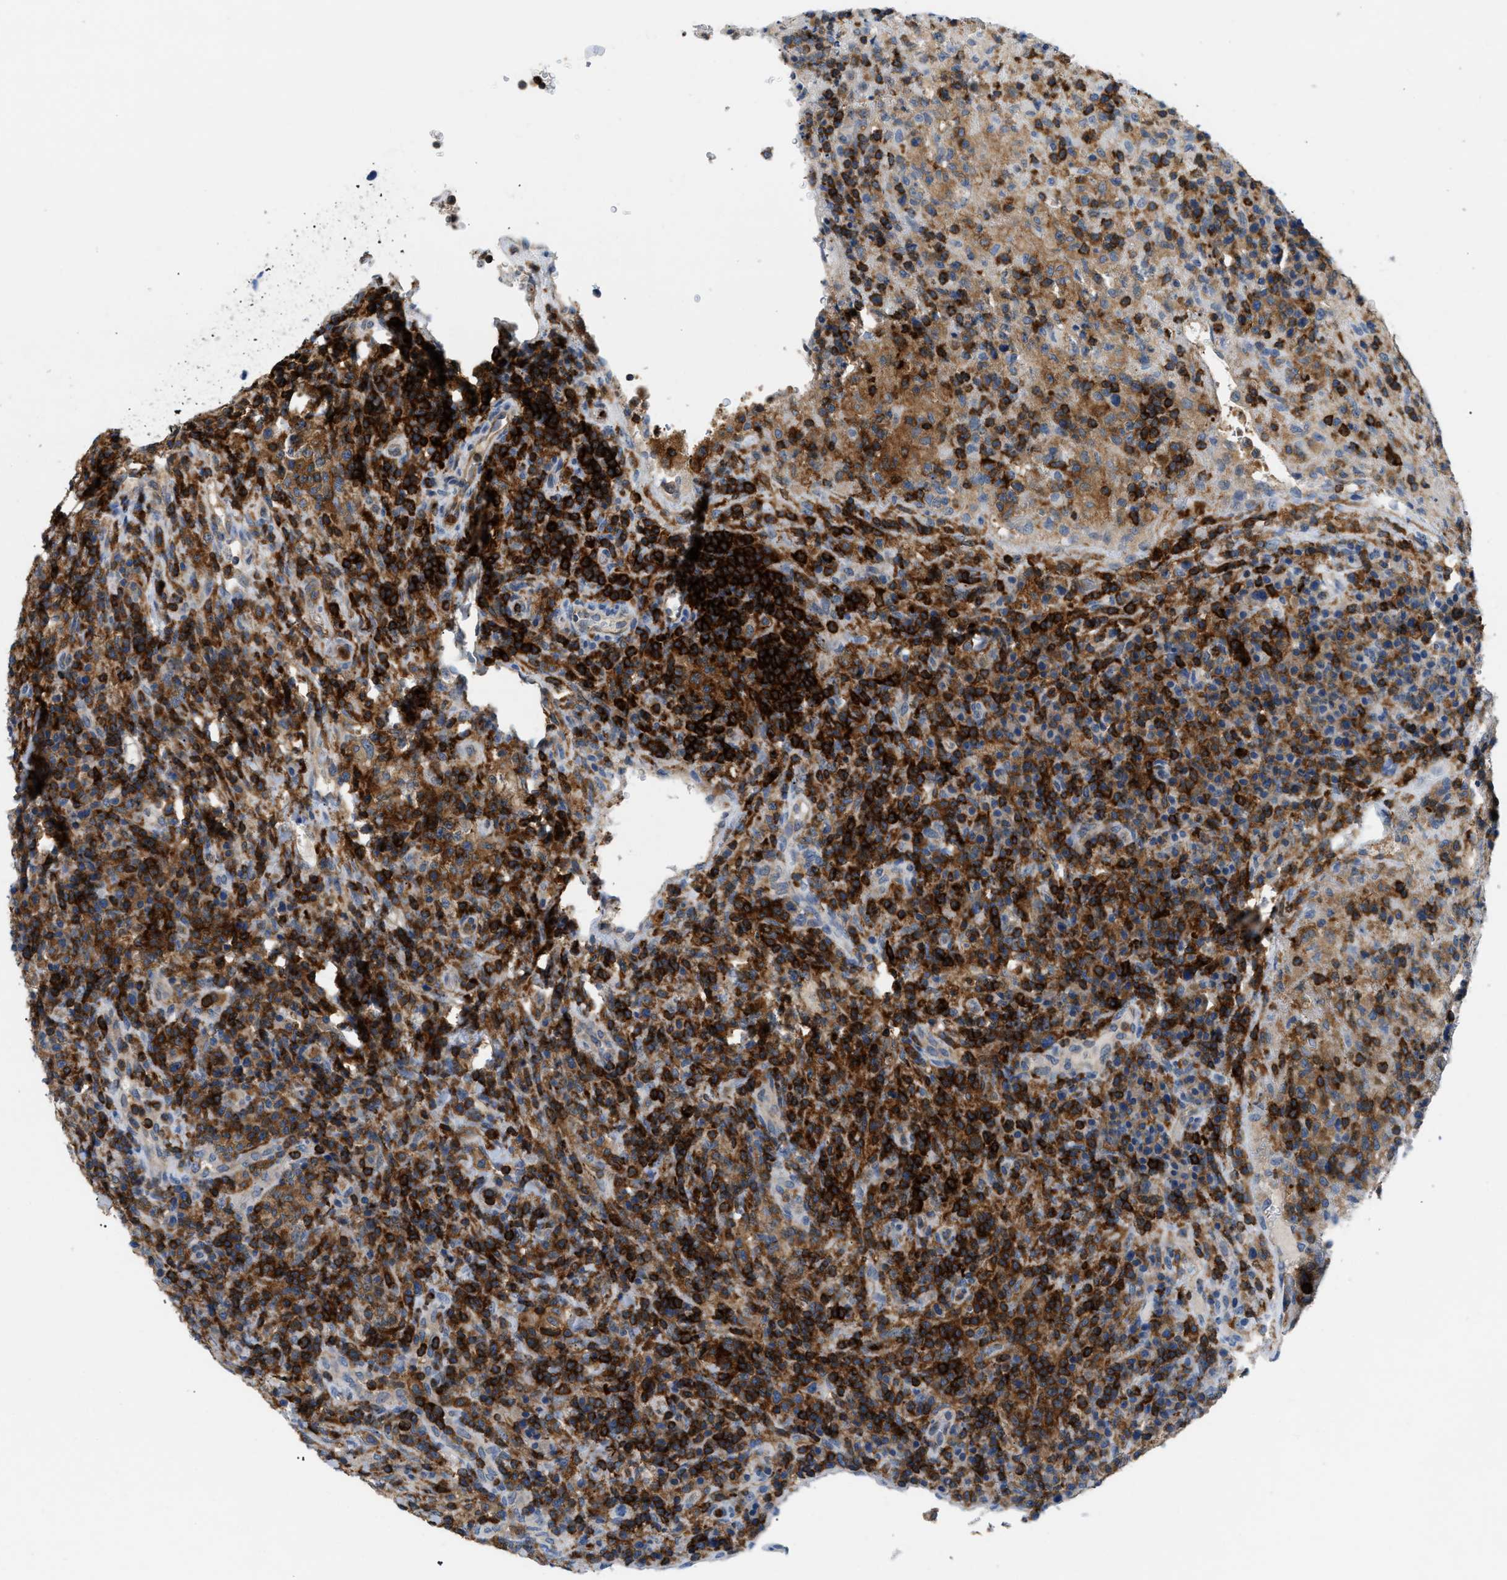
{"staining": {"intensity": "moderate", "quantity": "25%-75%", "location": "cytoplasmic/membranous"}, "tissue": "lymphoma", "cell_type": "Tumor cells", "image_type": "cancer", "snomed": [{"axis": "morphology", "description": "Malignant lymphoma, non-Hodgkin's type, High grade"}, {"axis": "topography", "description": "Lymph node"}], "caption": "DAB immunohistochemical staining of lymphoma demonstrates moderate cytoplasmic/membranous protein staining in about 25%-75% of tumor cells. The protein is shown in brown color, while the nuclei are stained blue.", "gene": "INPP5D", "patient": {"sex": "female", "age": 76}}